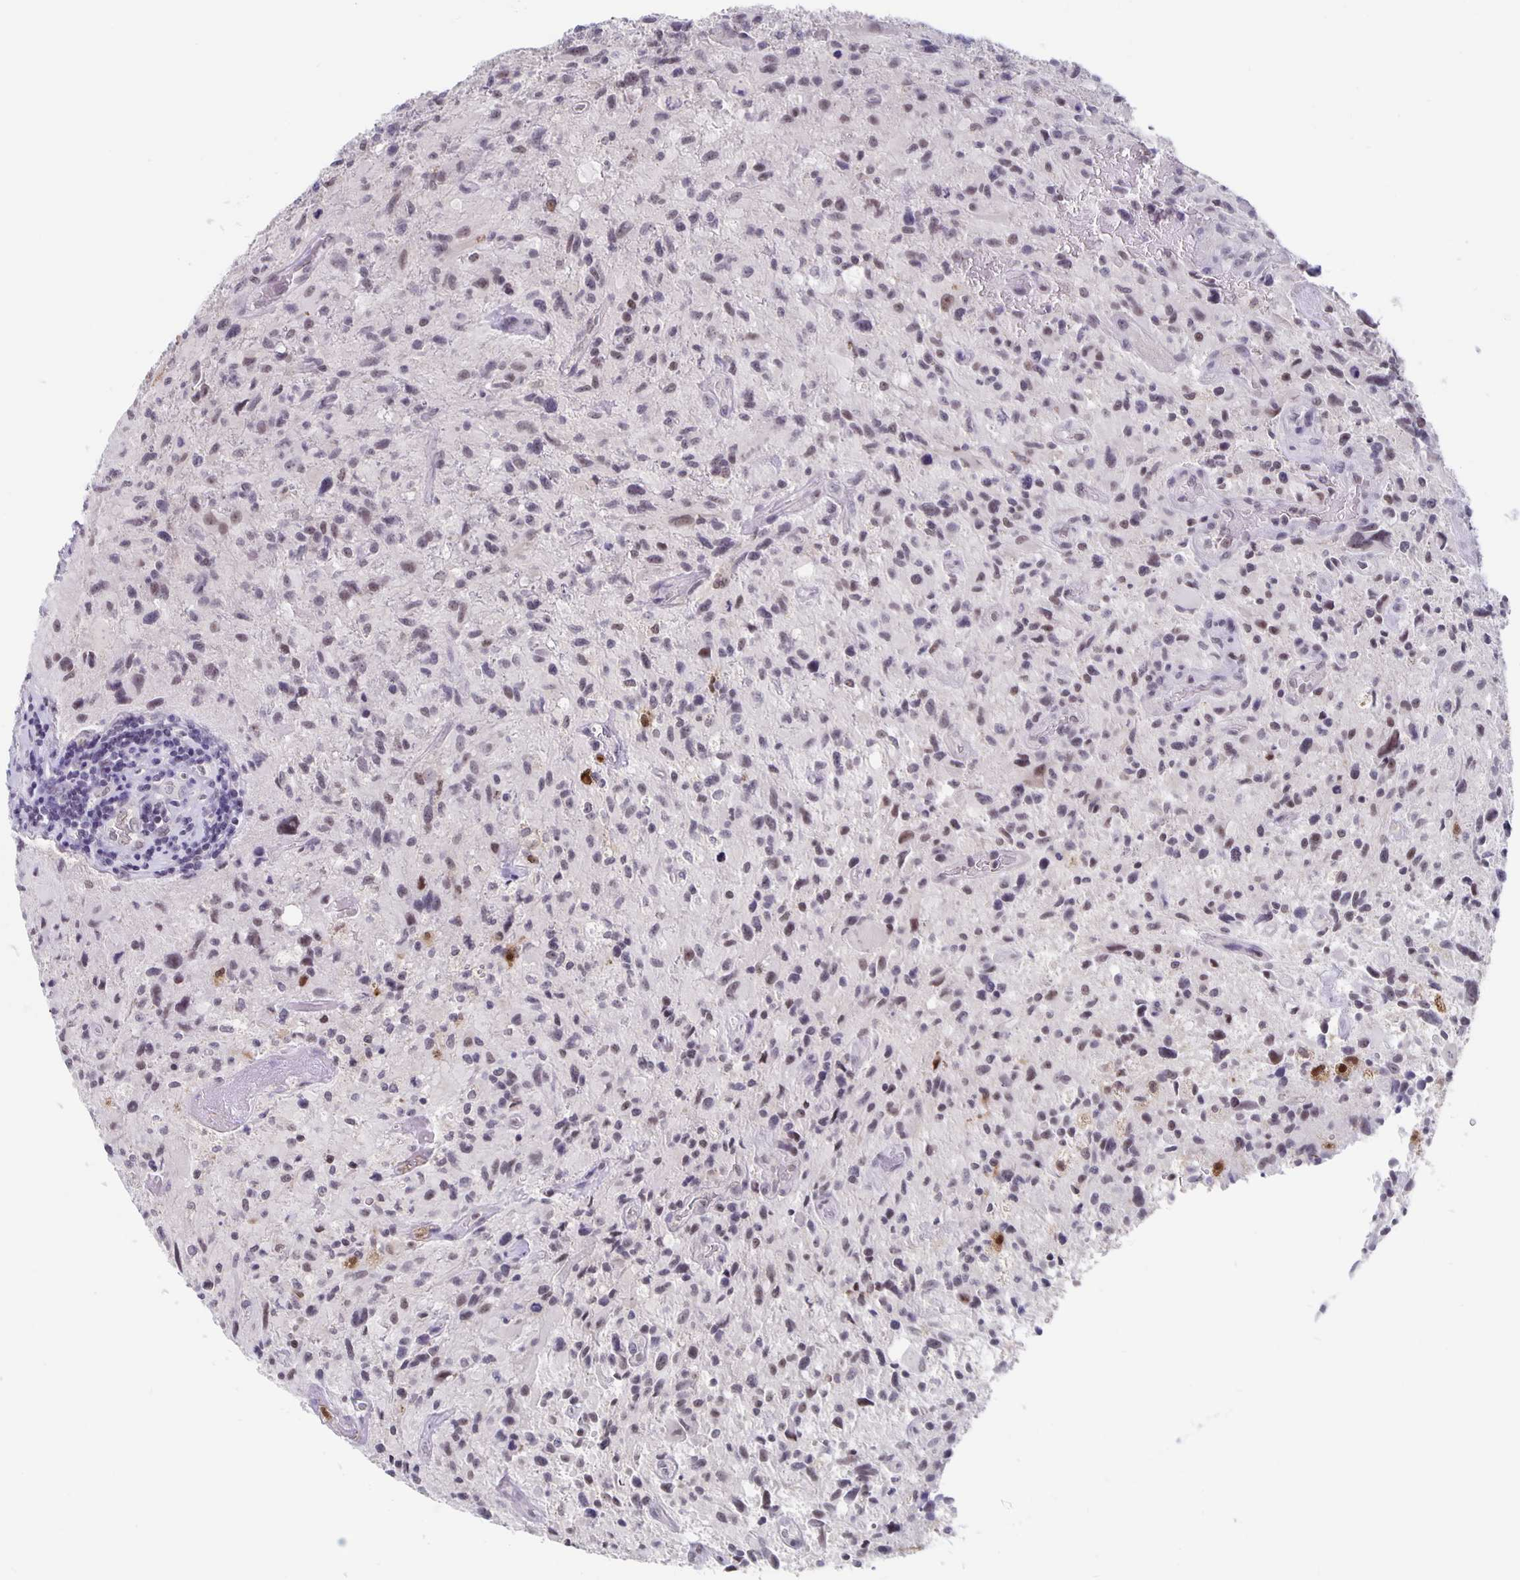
{"staining": {"intensity": "weak", "quantity": "<25%", "location": "nuclear"}, "tissue": "glioma", "cell_type": "Tumor cells", "image_type": "cancer", "snomed": [{"axis": "morphology", "description": "Glioma, malignant, High grade"}, {"axis": "topography", "description": "Brain"}], "caption": "Tumor cells are negative for brown protein staining in glioma.", "gene": "ZNF691", "patient": {"sex": "male", "age": 63}}